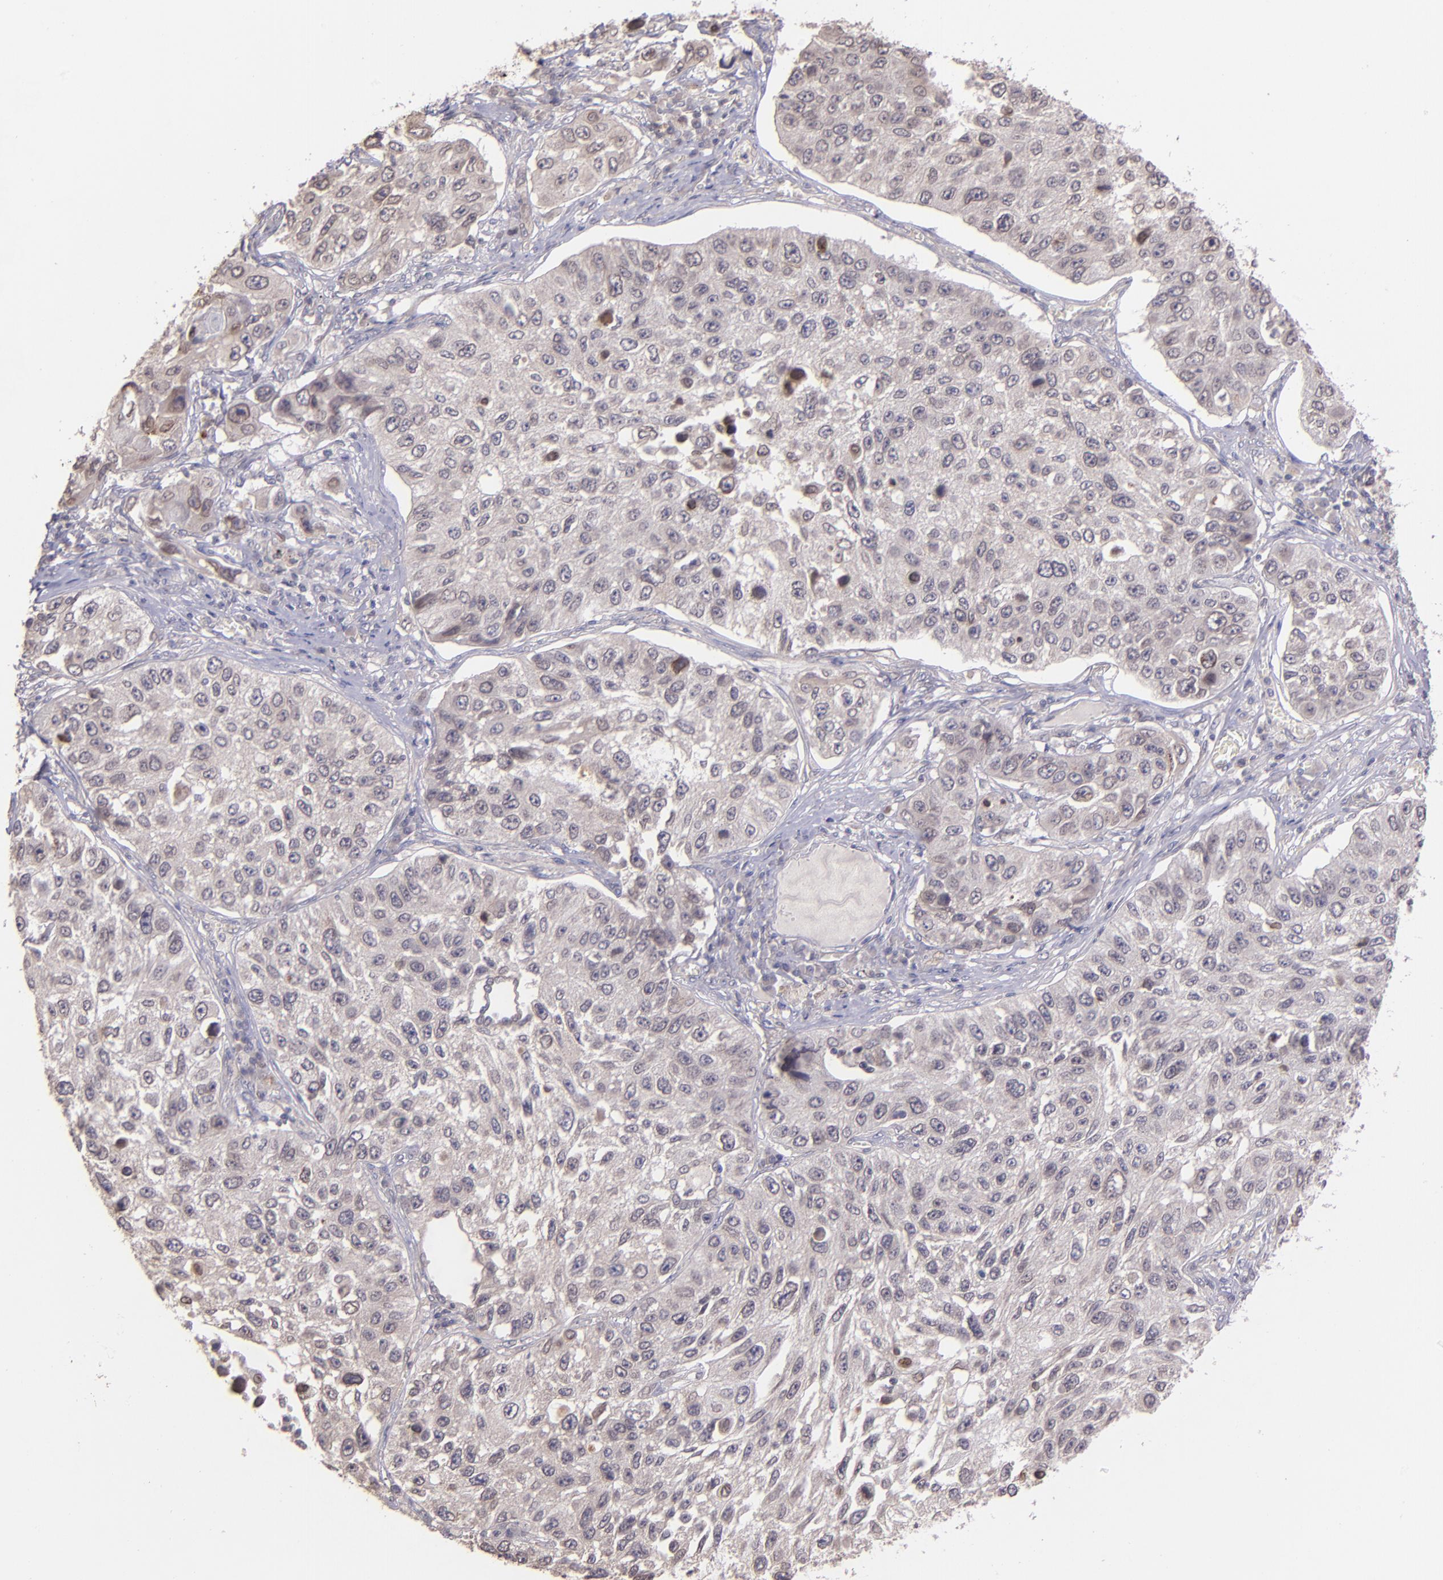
{"staining": {"intensity": "negative", "quantity": "none", "location": "none"}, "tissue": "lung cancer", "cell_type": "Tumor cells", "image_type": "cancer", "snomed": [{"axis": "morphology", "description": "Squamous cell carcinoma, NOS"}, {"axis": "topography", "description": "Lung"}], "caption": "IHC micrograph of neoplastic tissue: human lung cancer stained with DAB displays no significant protein positivity in tumor cells.", "gene": "NUP62CL", "patient": {"sex": "male", "age": 71}}